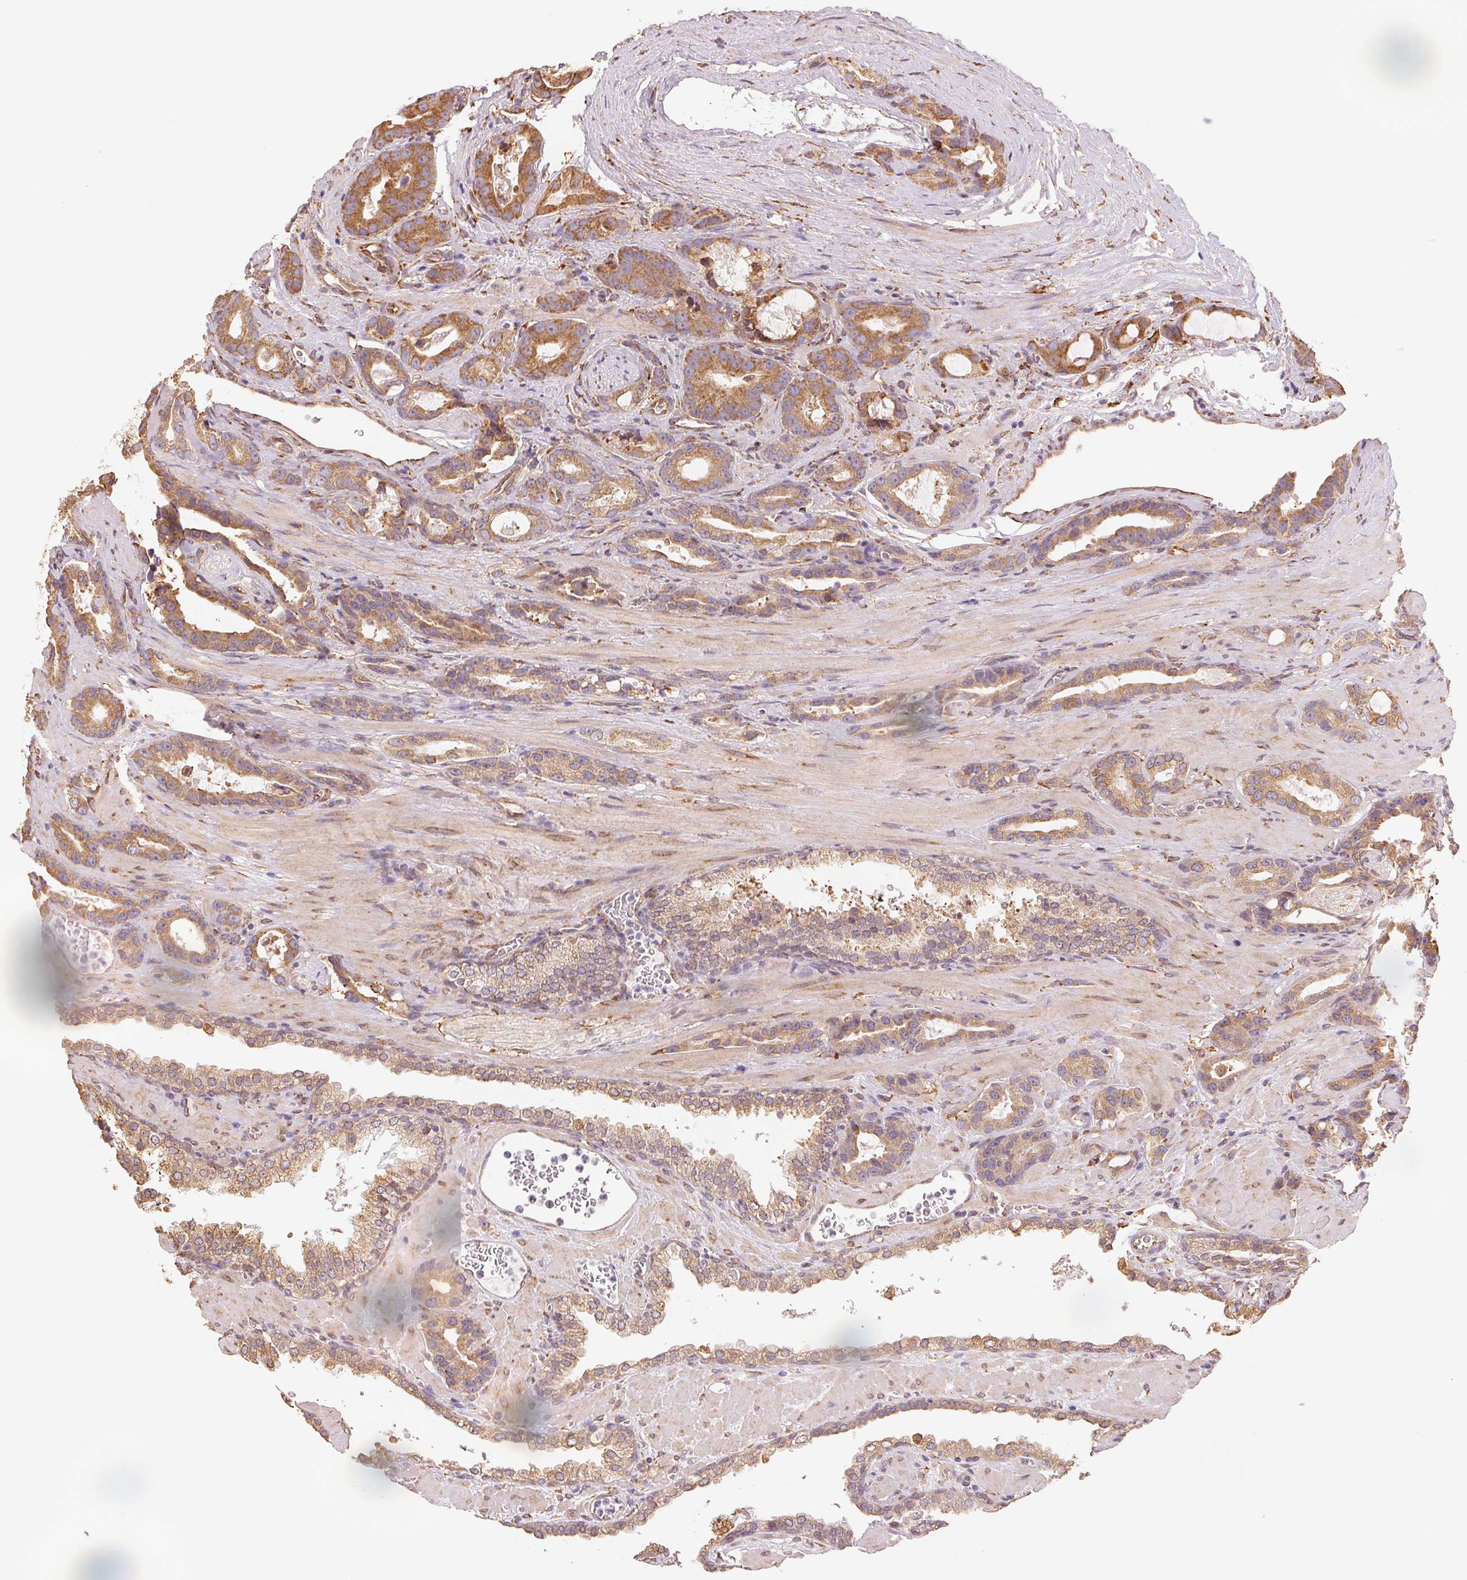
{"staining": {"intensity": "moderate", "quantity": ">75%", "location": "cytoplasmic/membranous"}, "tissue": "prostate cancer", "cell_type": "Tumor cells", "image_type": "cancer", "snomed": [{"axis": "morphology", "description": "Adenocarcinoma, High grade"}, {"axis": "topography", "description": "Prostate"}], "caption": "There is medium levels of moderate cytoplasmic/membranous staining in tumor cells of prostate cancer, as demonstrated by immunohistochemical staining (brown color).", "gene": "RCN3", "patient": {"sex": "male", "age": 65}}